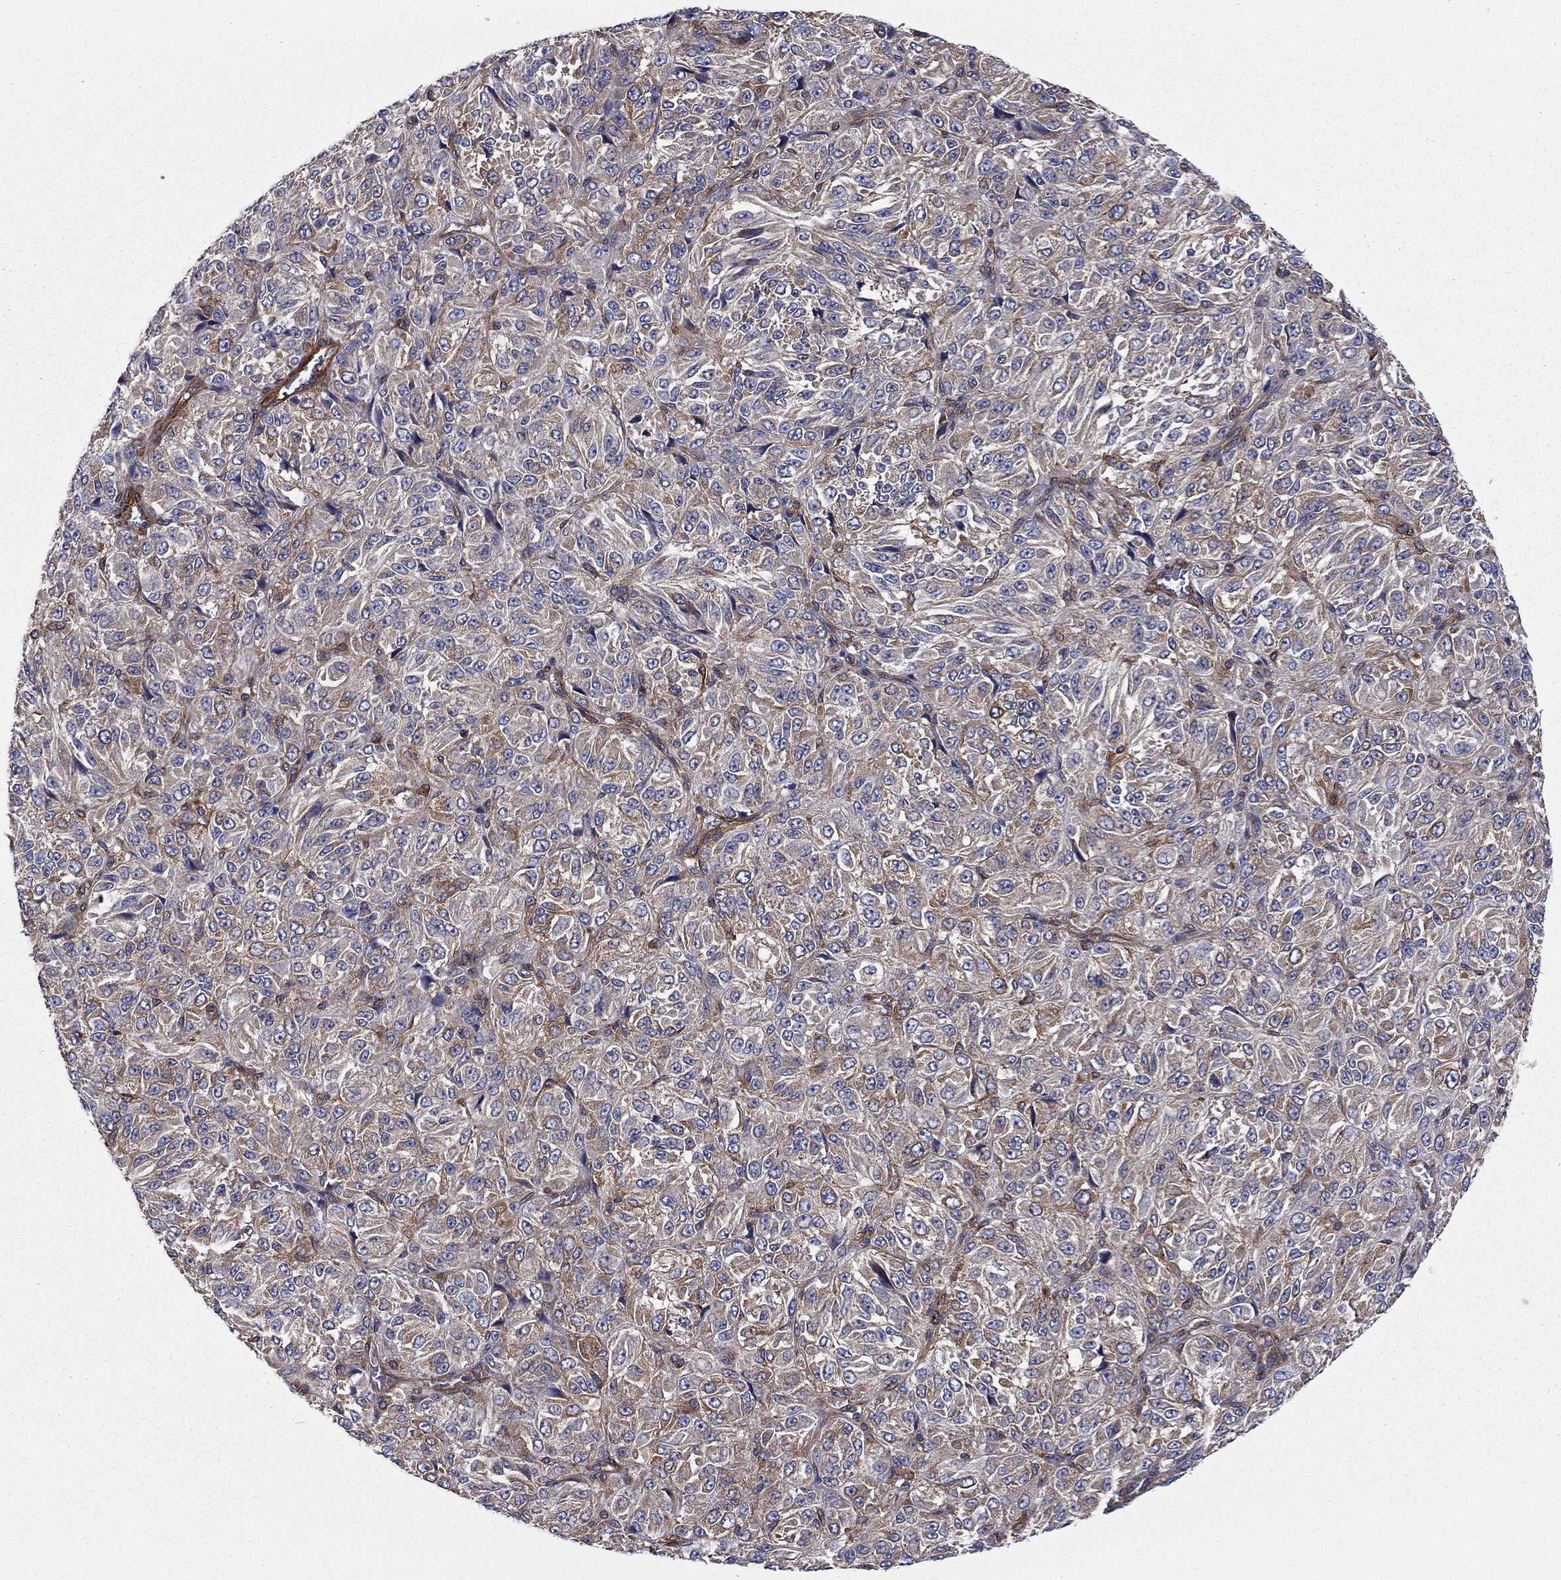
{"staining": {"intensity": "weak", "quantity": "25%-75%", "location": "cytoplasmic/membranous"}, "tissue": "melanoma", "cell_type": "Tumor cells", "image_type": "cancer", "snomed": [{"axis": "morphology", "description": "Malignant melanoma, Metastatic site"}, {"axis": "topography", "description": "Brain"}], "caption": "IHC image of malignant melanoma (metastatic site) stained for a protein (brown), which exhibits low levels of weak cytoplasmic/membranous expression in approximately 25%-75% of tumor cells.", "gene": "EHBP1L1", "patient": {"sex": "female", "age": 56}}